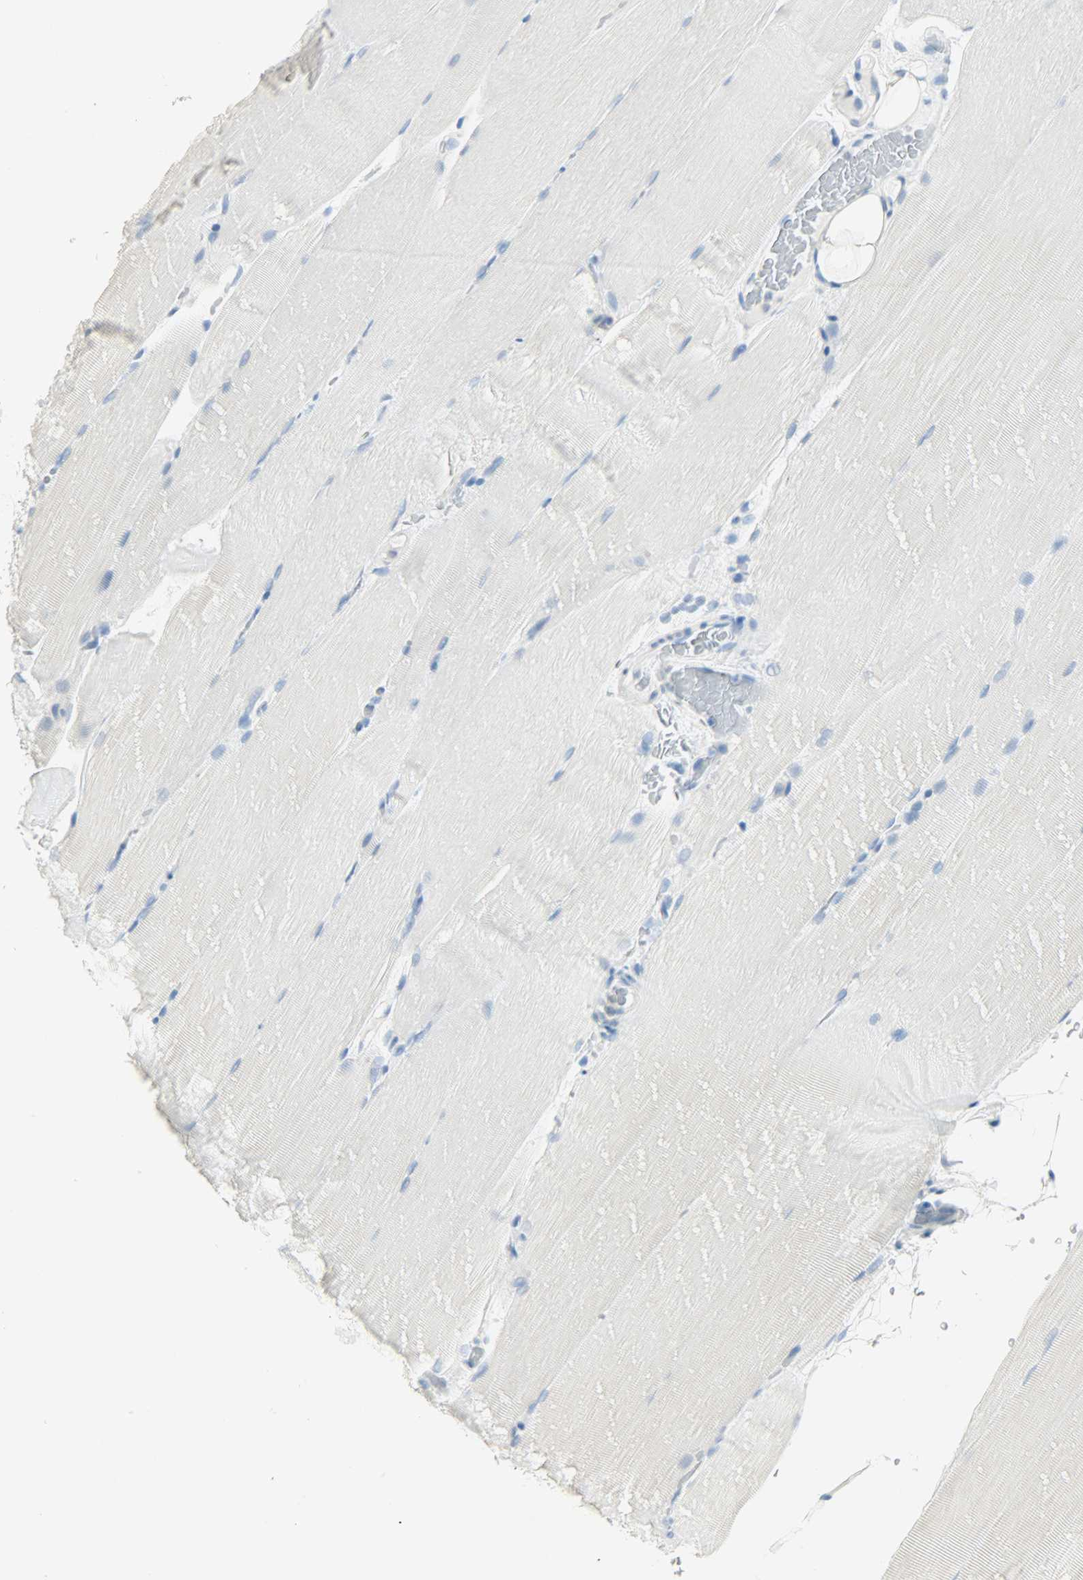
{"staining": {"intensity": "negative", "quantity": "none", "location": "none"}, "tissue": "skeletal muscle", "cell_type": "Myocytes", "image_type": "normal", "snomed": [{"axis": "morphology", "description": "Normal tissue, NOS"}, {"axis": "topography", "description": "Skeletal muscle"}, {"axis": "topography", "description": "Parathyroid gland"}], "caption": "DAB immunohistochemical staining of unremarkable human skeletal muscle shows no significant positivity in myocytes.", "gene": "PTPN6", "patient": {"sex": "female", "age": 37}}